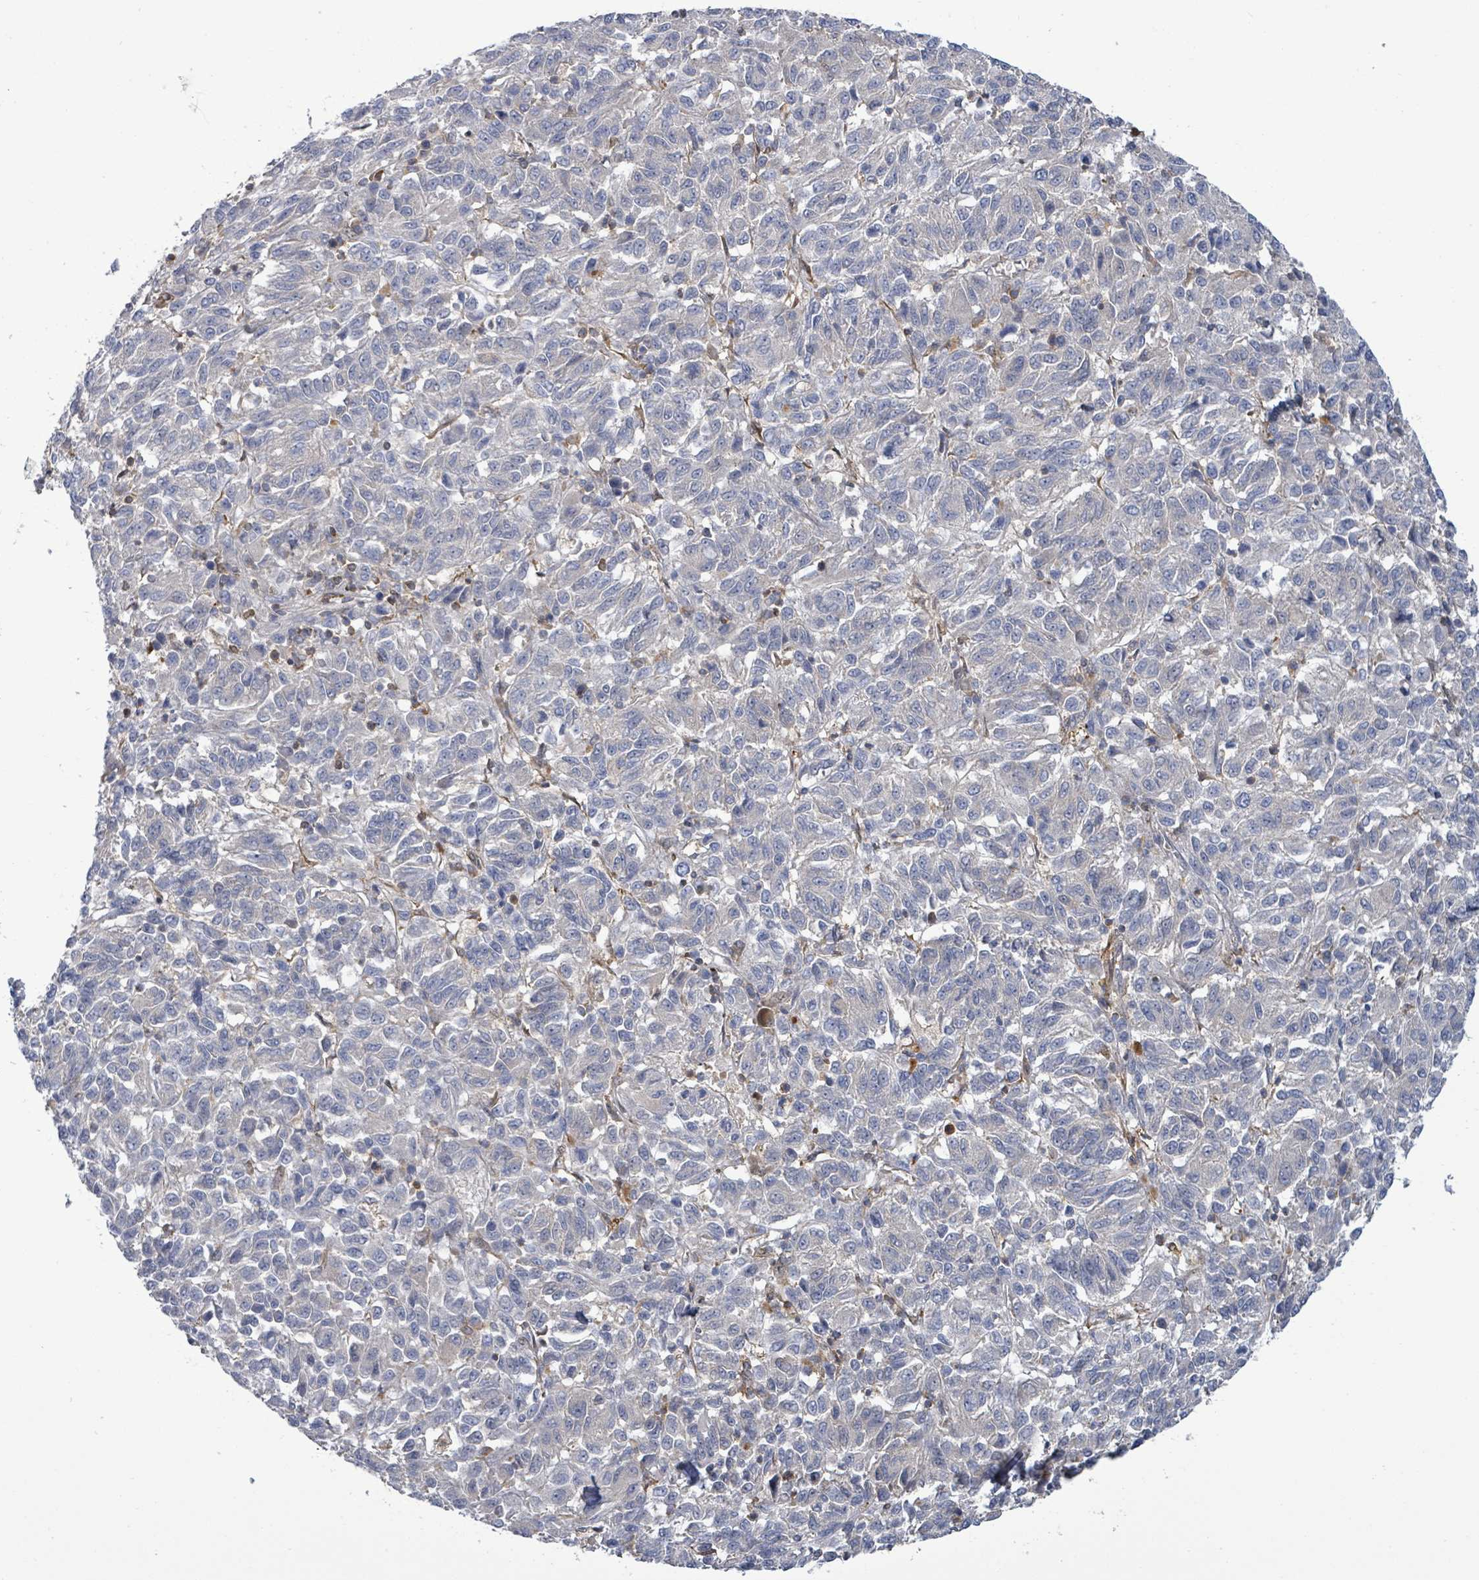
{"staining": {"intensity": "negative", "quantity": "none", "location": "none"}, "tissue": "melanoma", "cell_type": "Tumor cells", "image_type": "cancer", "snomed": [{"axis": "morphology", "description": "Malignant melanoma, Metastatic site"}, {"axis": "topography", "description": "Lung"}], "caption": "This is an immunohistochemistry (IHC) micrograph of human melanoma. There is no expression in tumor cells.", "gene": "PGAM1", "patient": {"sex": "male", "age": 64}}